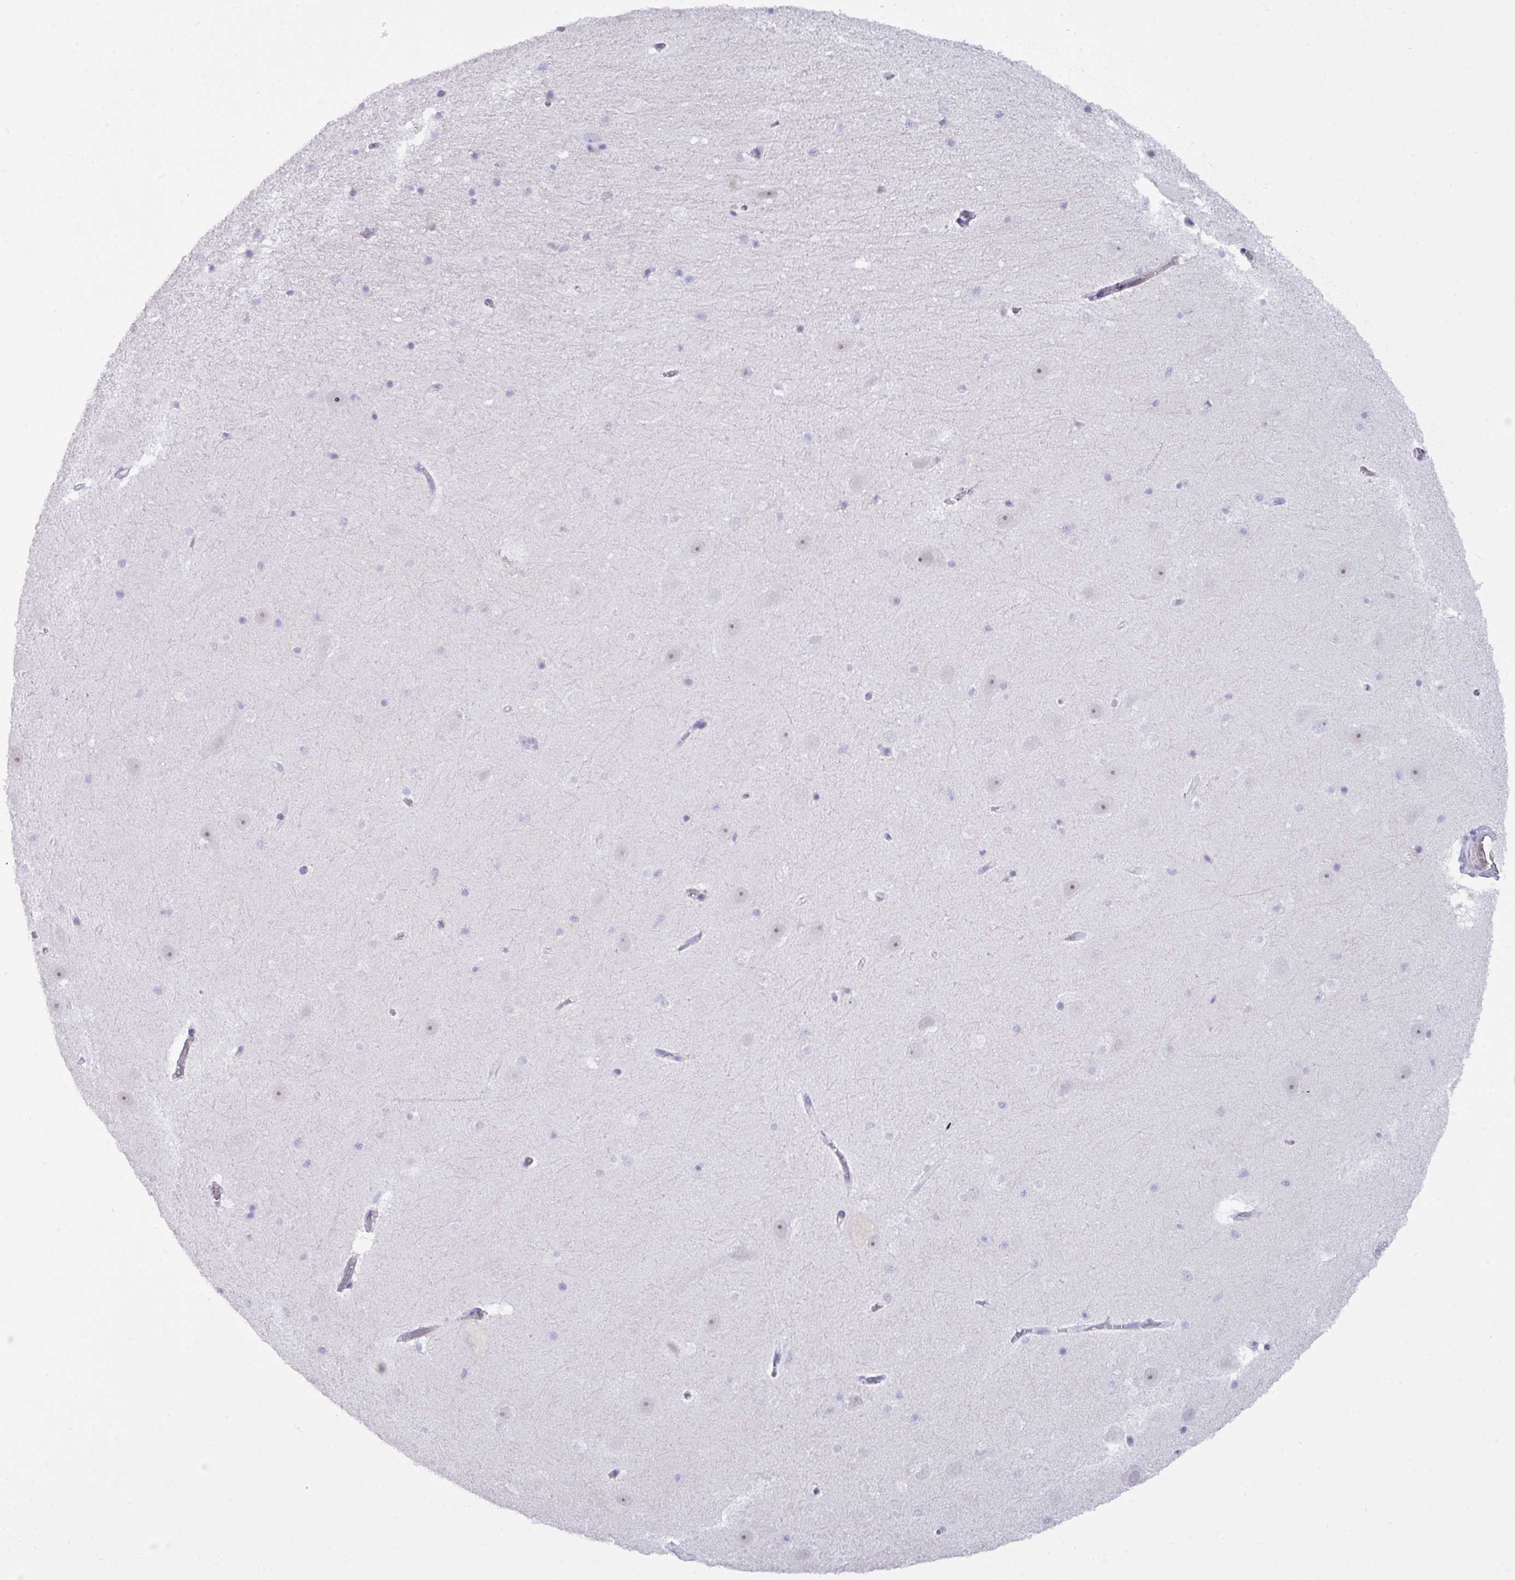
{"staining": {"intensity": "negative", "quantity": "none", "location": "none"}, "tissue": "hippocampus", "cell_type": "Glial cells", "image_type": "normal", "snomed": [{"axis": "morphology", "description": "Normal tissue, NOS"}, {"axis": "topography", "description": "Hippocampus"}], "caption": "Histopathology image shows no protein staining in glial cells of normal hippocampus. The staining is performed using DAB brown chromogen with nuclei counter-stained in using hematoxylin.", "gene": "MRM2", "patient": {"sex": "male", "age": 37}}